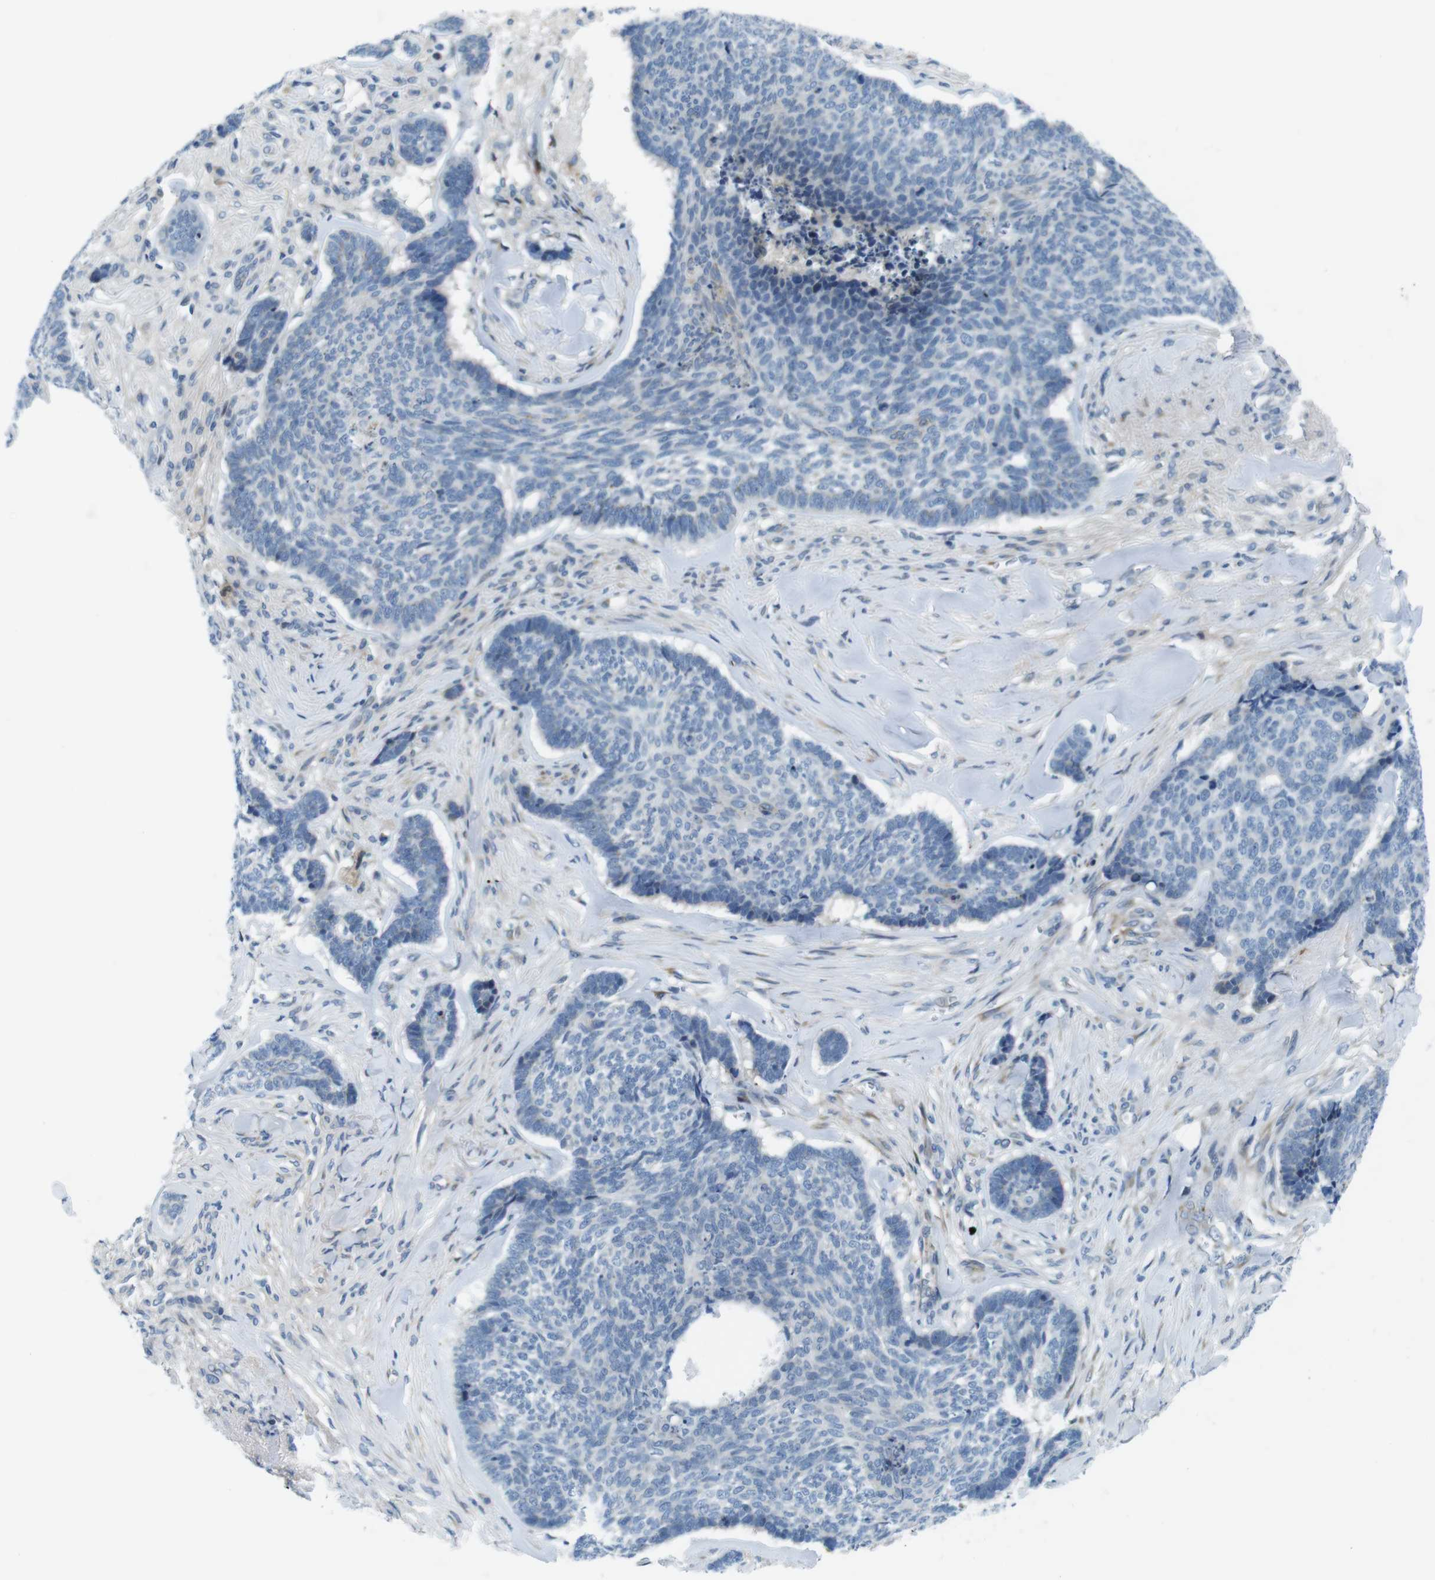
{"staining": {"intensity": "negative", "quantity": "none", "location": "none"}, "tissue": "skin cancer", "cell_type": "Tumor cells", "image_type": "cancer", "snomed": [{"axis": "morphology", "description": "Basal cell carcinoma"}, {"axis": "topography", "description": "Skin"}], "caption": "The histopathology image demonstrates no staining of tumor cells in basal cell carcinoma (skin).", "gene": "ZDHHC3", "patient": {"sex": "male", "age": 84}}